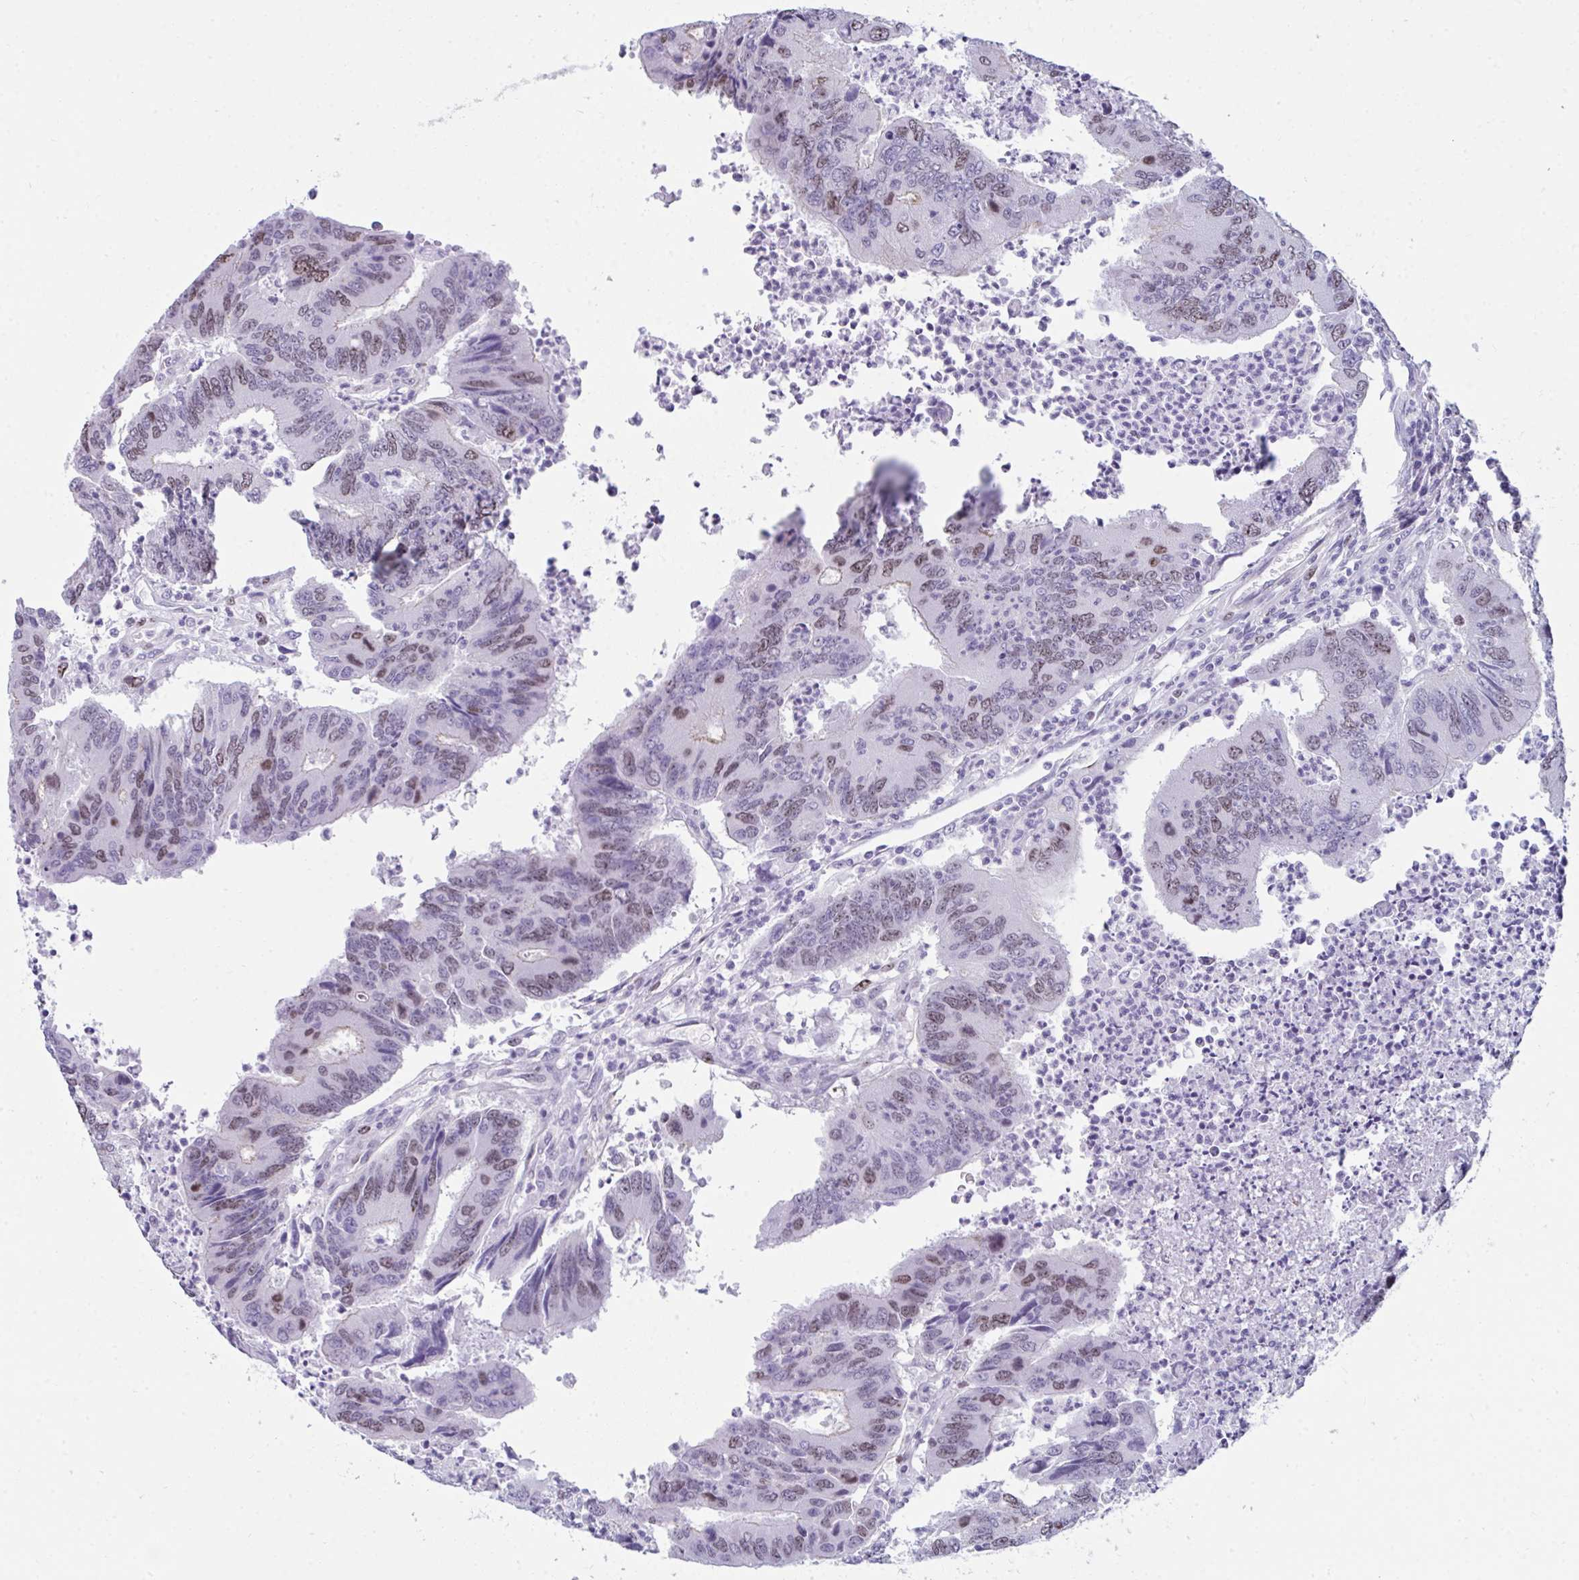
{"staining": {"intensity": "moderate", "quantity": "25%-75%", "location": "nuclear"}, "tissue": "colorectal cancer", "cell_type": "Tumor cells", "image_type": "cancer", "snomed": [{"axis": "morphology", "description": "Adenocarcinoma, NOS"}, {"axis": "topography", "description": "Colon"}], "caption": "A medium amount of moderate nuclear staining is present in approximately 25%-75% of tumor cells in colorectal cancer (adenocarcinoma) tissue.", "gene": "SUZ12", "patient": {"sex": "female", "age": 67}}